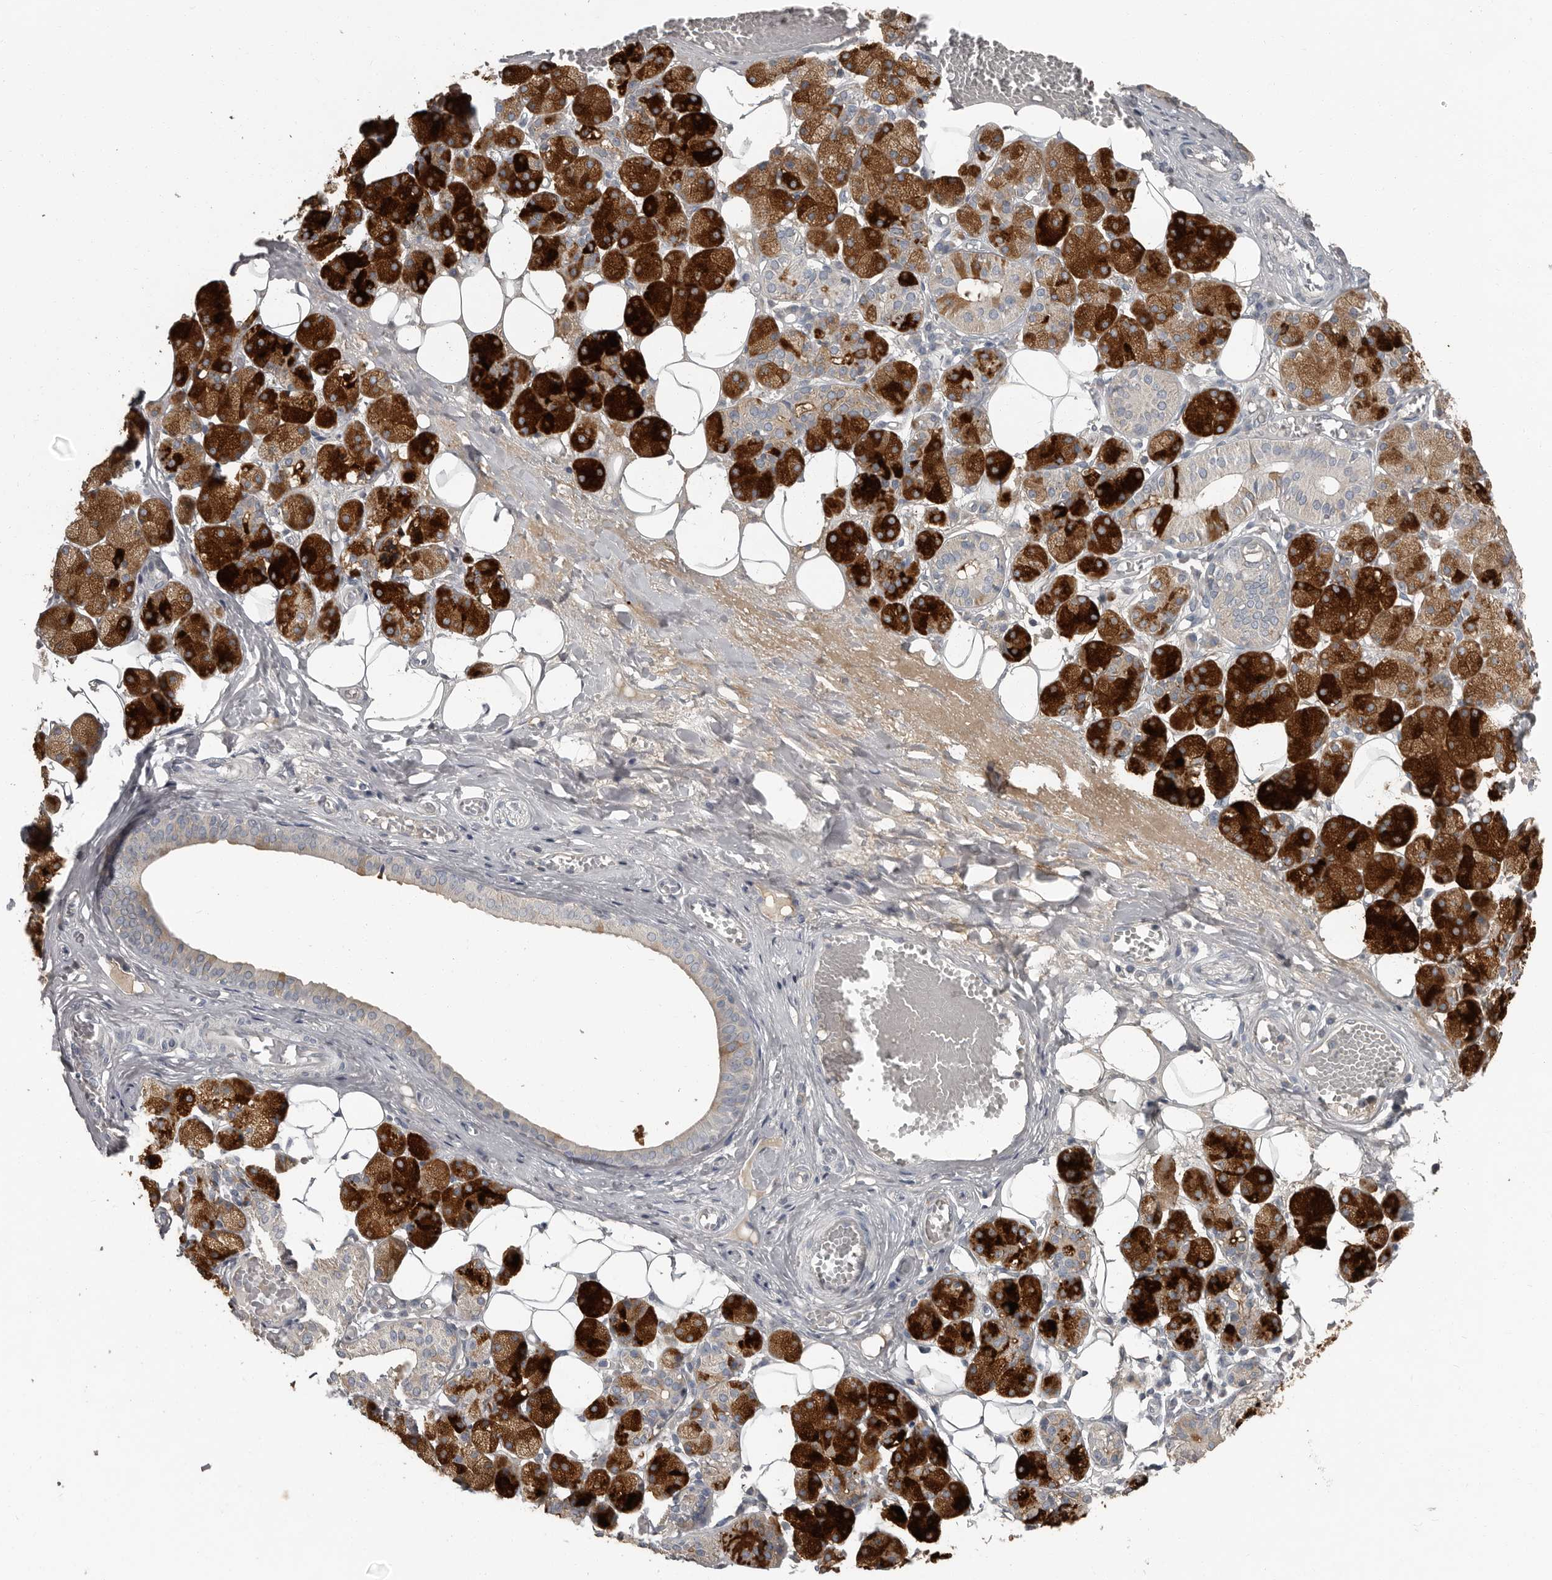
{"staining": {"intensity": "strong", "quantity": "25%-75%", "location": "cytoplasmic/membranous"}, "tissue": "salivary gland", "cell_type": "Glandular cells", "image_type": "normal", "snomed": [{"axis": "morphology", "description": "Normal tissue, NOS"}, {"axis": "topography", "description": "Salivary gland"}], "caption": "Salivary gland stained with DAB (3,3'-diaminobenzidine) immunohistochemistry shows high levels of strong cytoplasmic/membranous staining in approximately 25%-75% of glandular cells.", "gene": "CA6", "patient": {"sex": "female", "age": 33}}